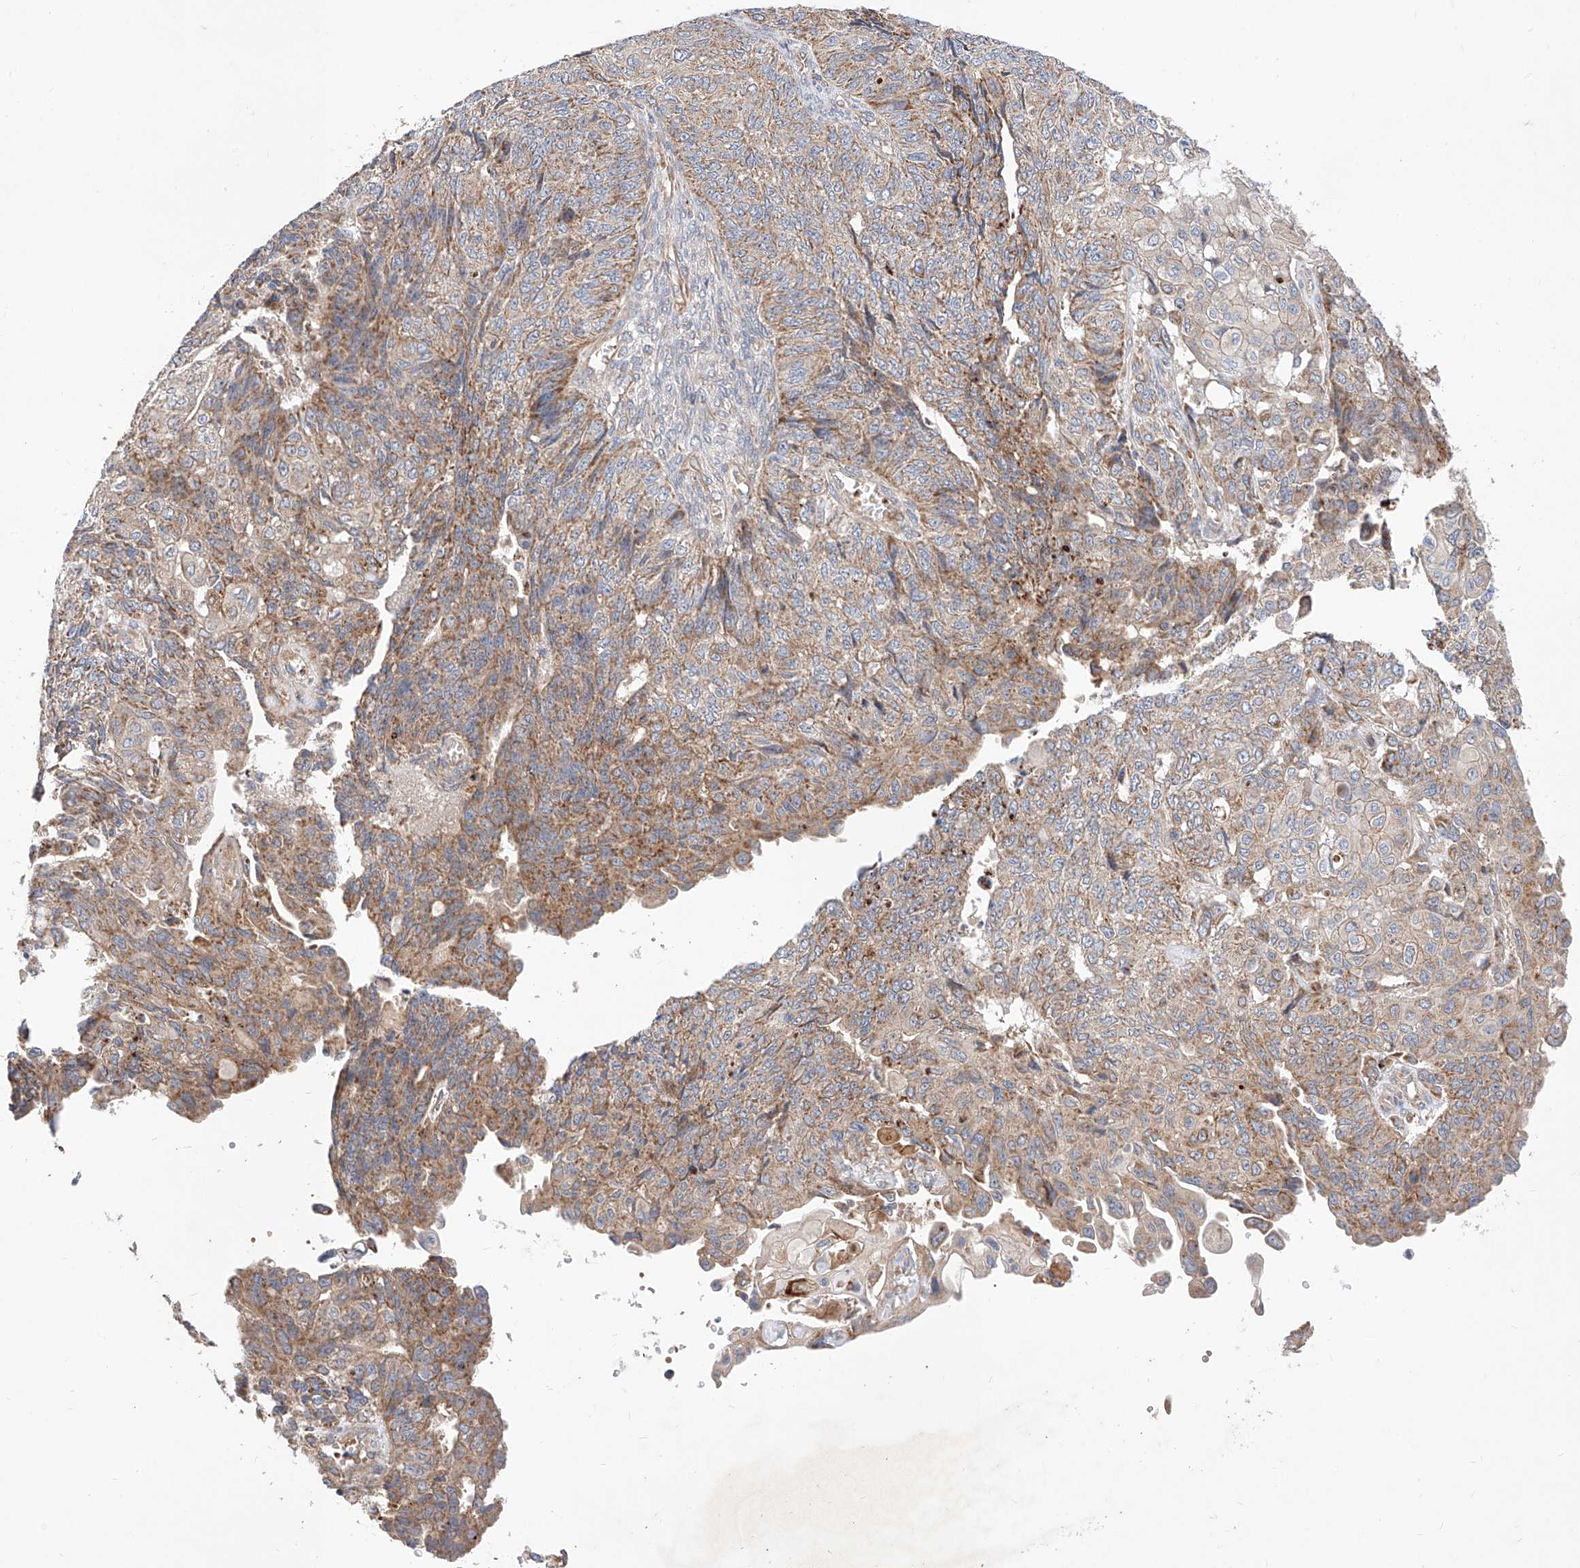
{"staining": {"intensity": "moderate", "quantity": ">75%", "location": "cytoplasmic/membranous"}, "tissue": "endometrial cancer", "cell_type": "Tumor cells", "image_type": "cancer", "snomed": [{"axis": "morphology", "description": "Adenocarcinoma, NOS"}, {"axis": "topography", "description": "Endometrium"}], "caption": "Human adenocarcinoma (endometrial) stained with a protein marker shows moderate staining in tumor cells.", "gene": "NR1D1", "patient": {"sex": "female", "age": 32}}